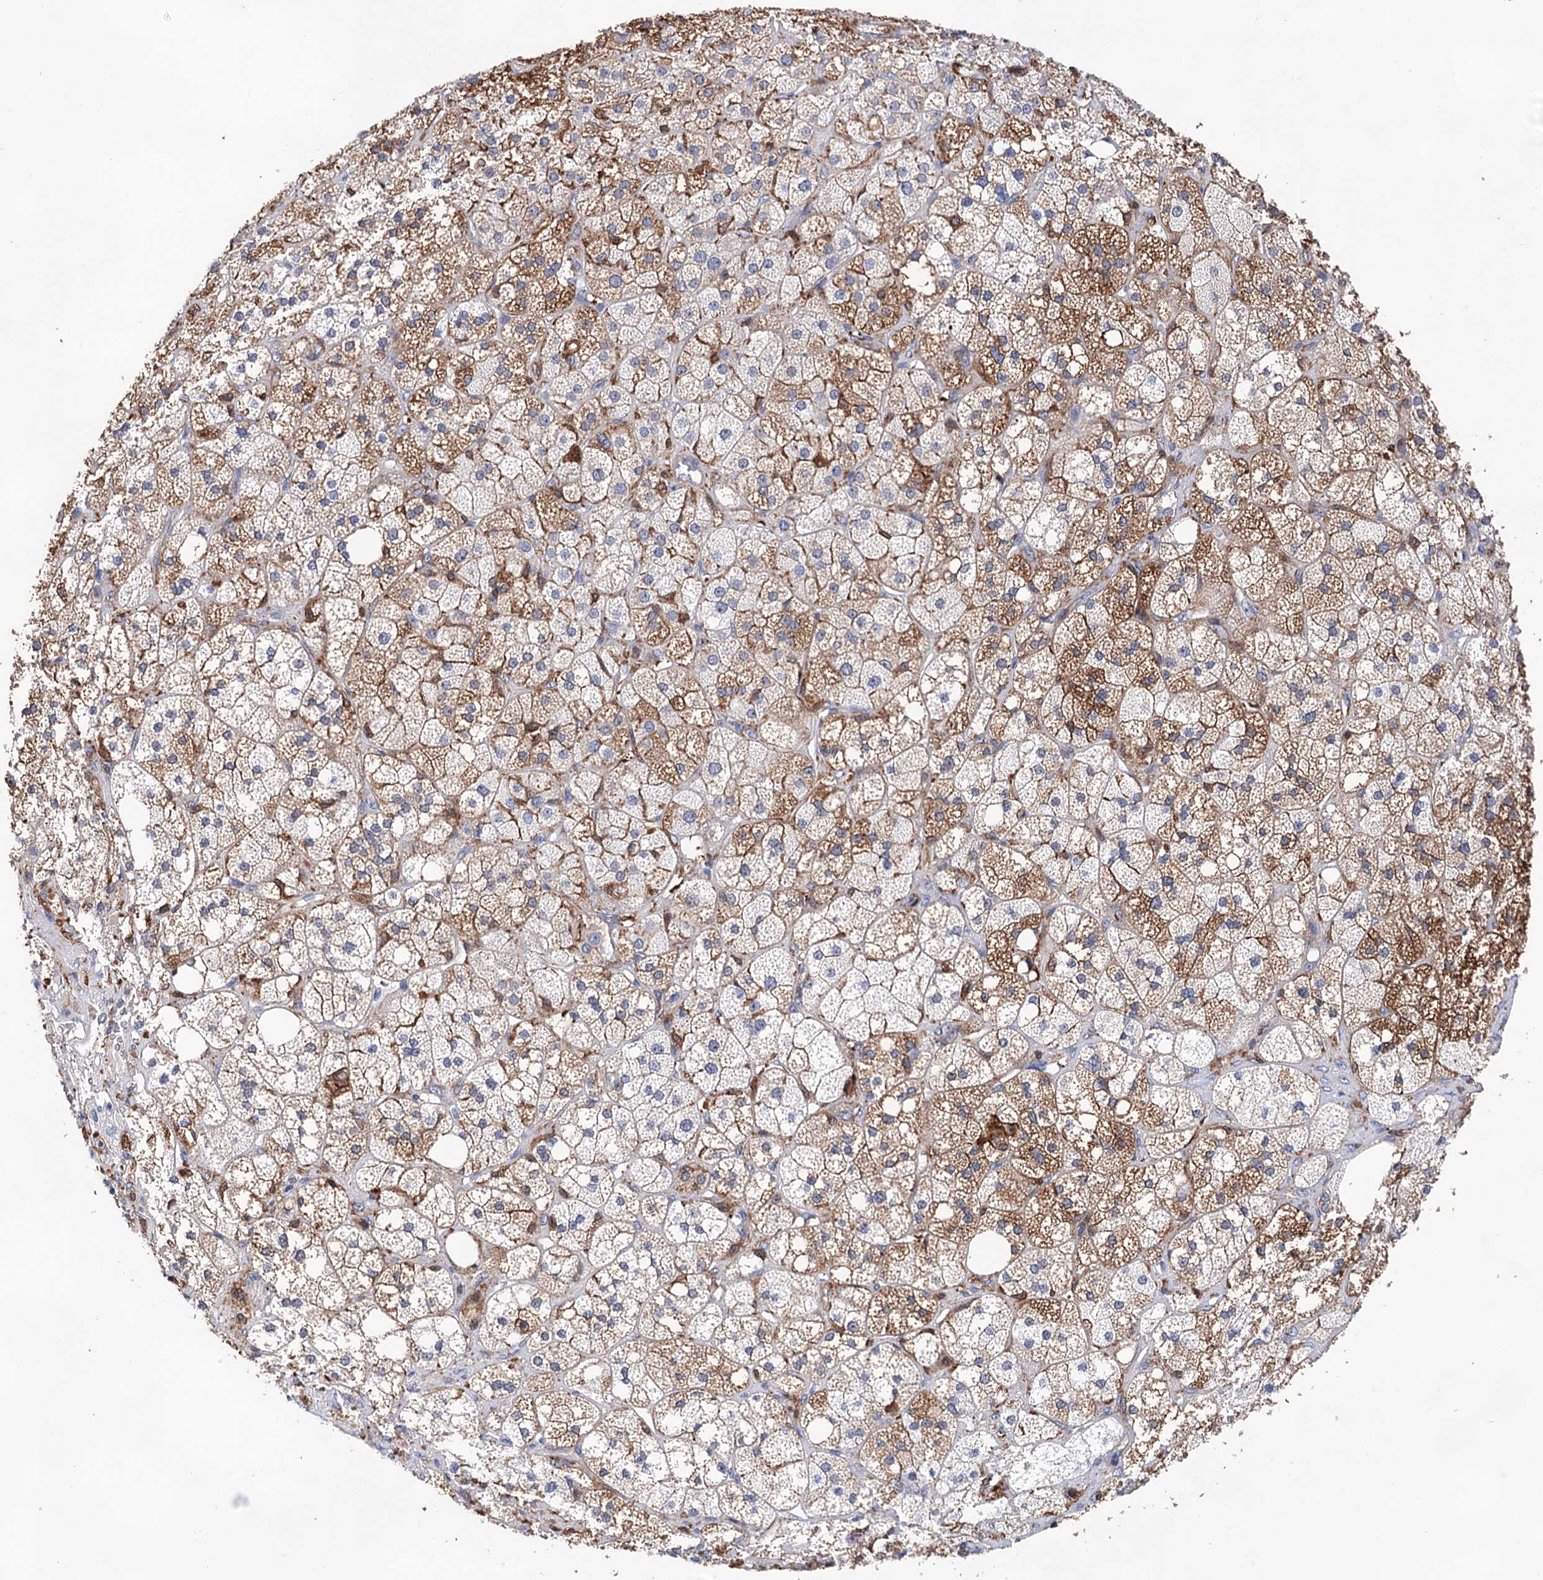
{"staining": {"intensity": "moderate", "quantity": "25%-75%", "location": "cytoplasmic/membranous"}, "tissue": "adrenal gland", "cell_type": "Glandular cells", "image_type": "normal", "snomed": [{"axis": "morphology", "description": "Normal tissue, NOS"}, {"axis": "topography", "description": "Adrenal gland"}], "caption": "Adrenal gland stained for a protein shows moderate cytoplasmic/membranous positivity in glandular cells. The staining was performed using DAB (3,3'-diaminobenzidine), with brown indicating positive protein expression. Nuclei are stained blue with hematoxylin.", "gene": "TMTC3", "patient": {"sex": "male", "age": 61}}